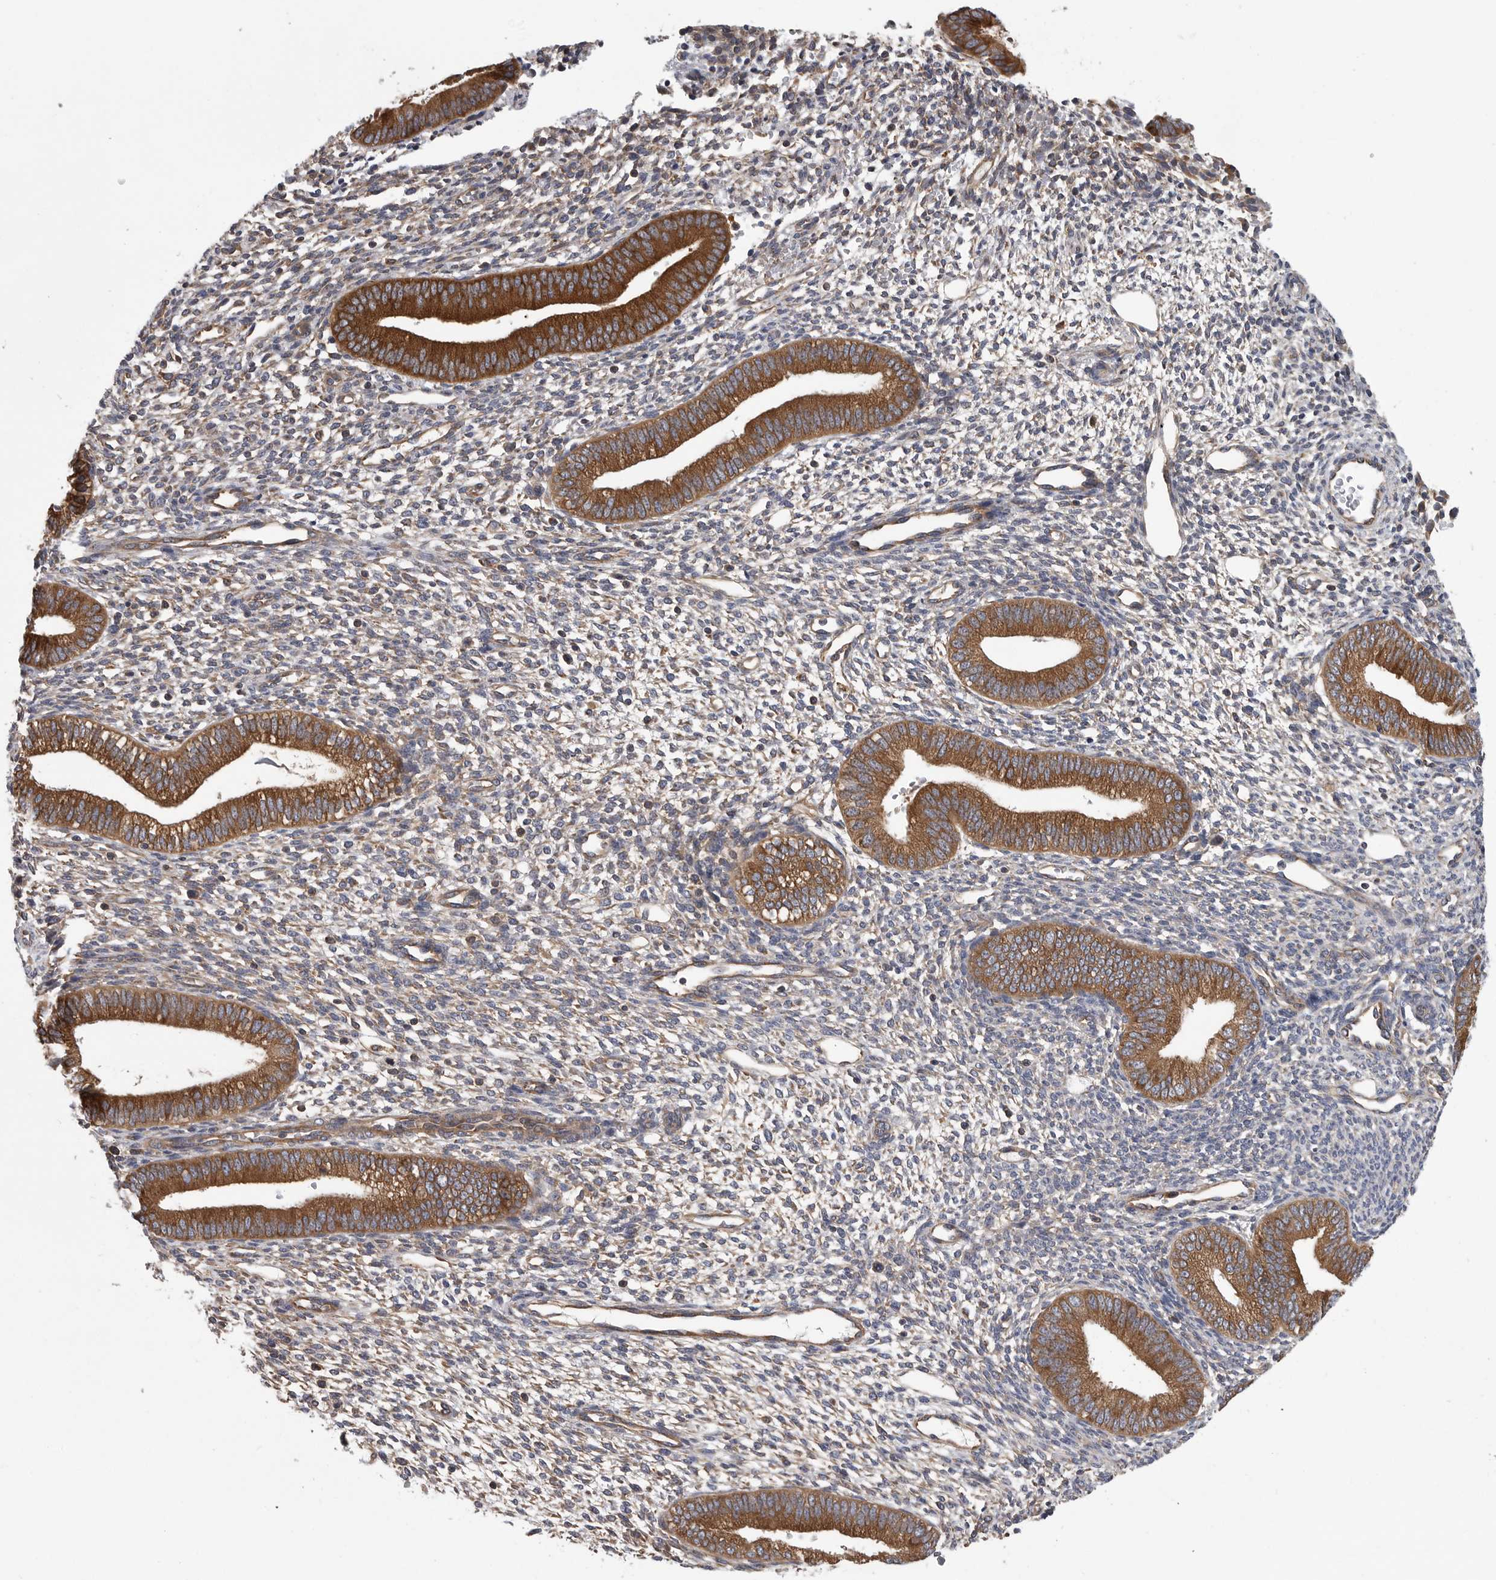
{"staining": {"intensity": "weak", "quantity": "<25%", "location": "cytoplasmic/membranous"}, "tissue": "endometrium", "cell_type": "Cells in endometrial stroma", "image_type": "normal", "snomed": [{"axis": "morphology", "description": "Normal tissue, NOS"}, {"axis": "topography", "description": "Endometrium"}], "caption": "Human endometrium stained for a protein using immunohistochemistry (IHC) exhibits no expression in cells in endometrial stroma.", "gene": "OXR1", "patient": {"sex": "female", "age": 46}}